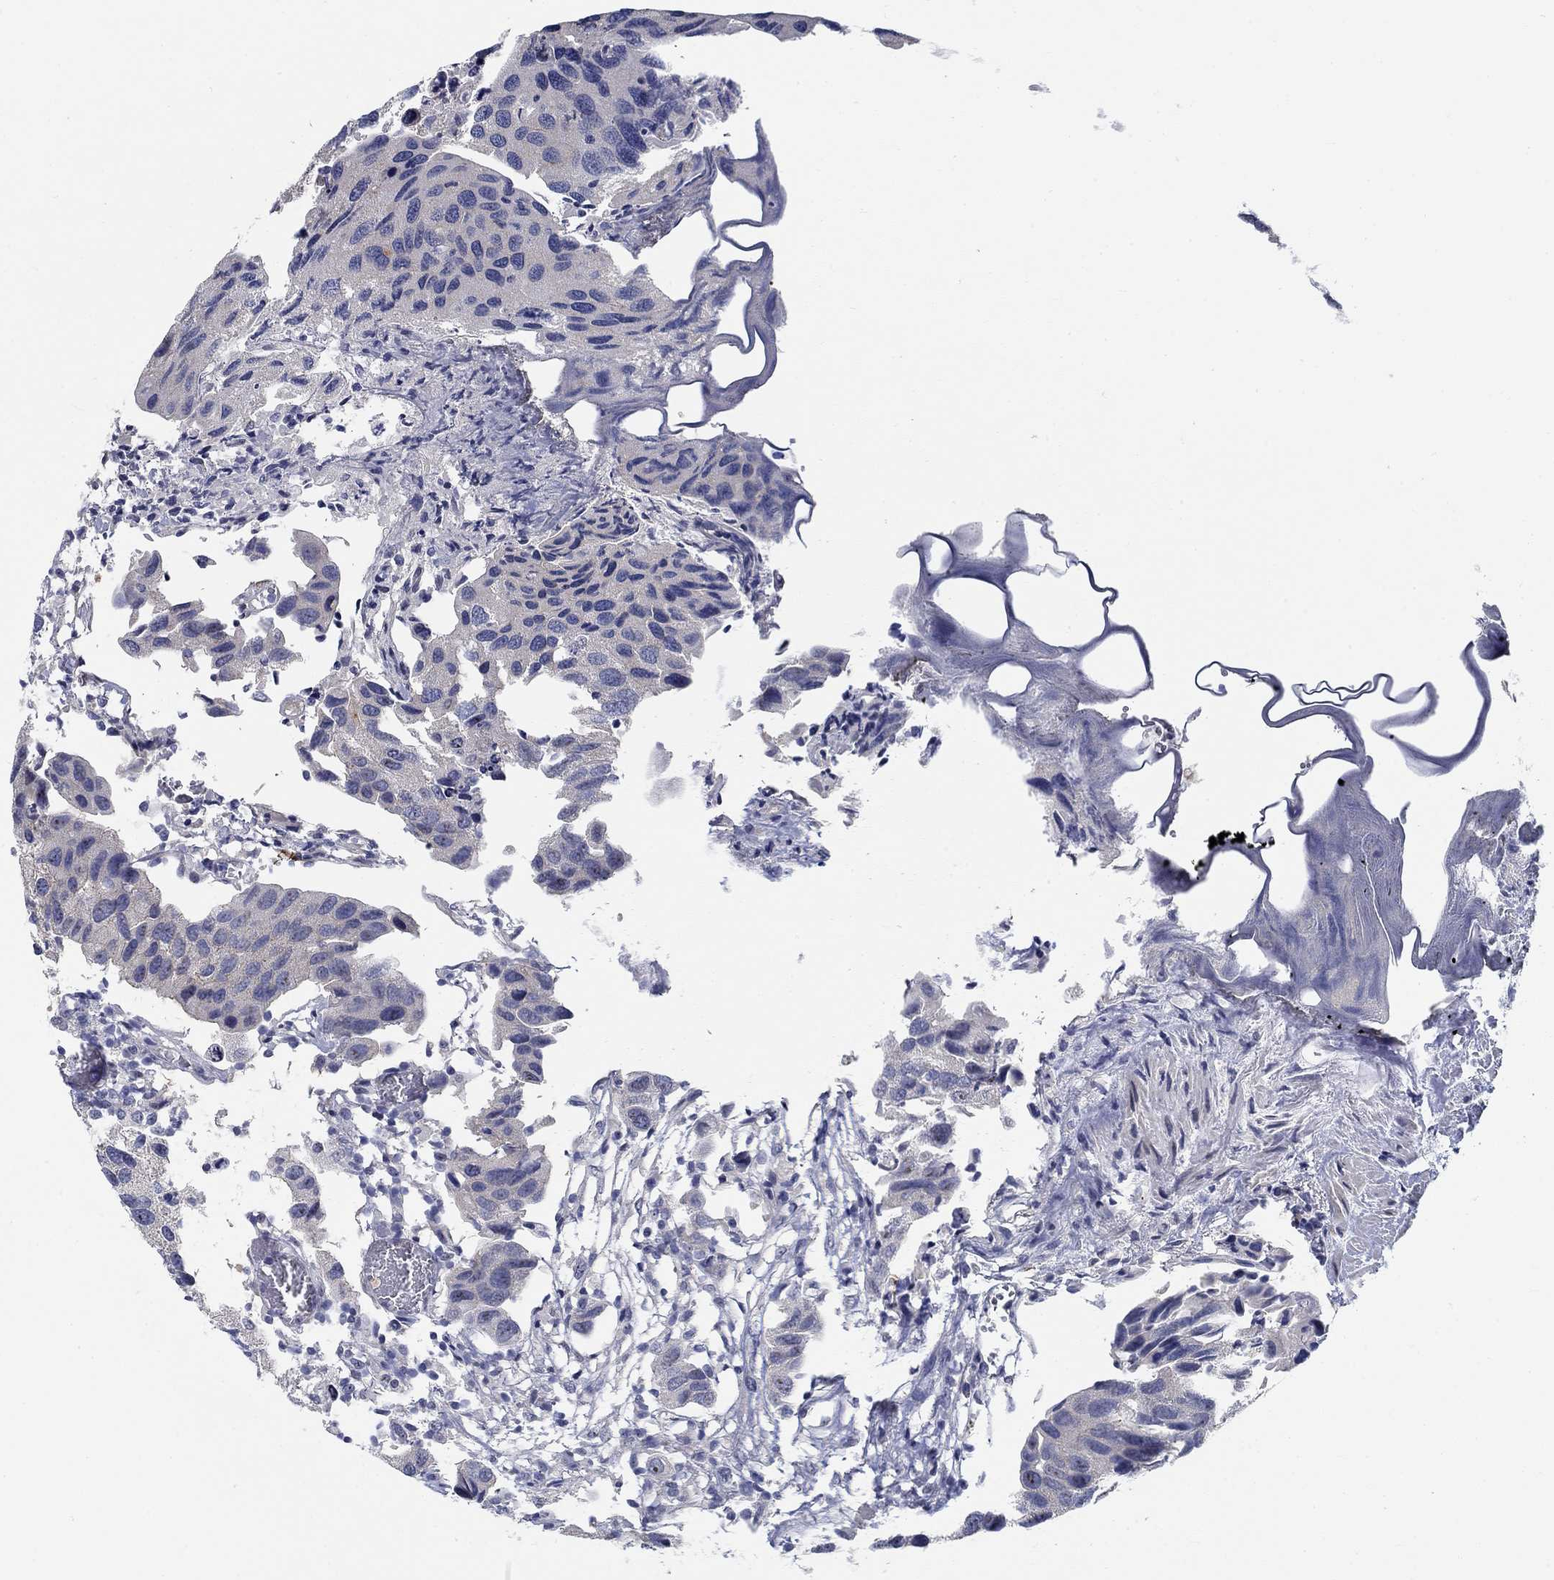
{"staining": {"intensity": "negative", "quantity": "none", "location": "none"}, "tissue": "urothelial cancer", "cell_type": "Tumor cells", "image_type": "cancer", "snomed": [{"axis": "morphology", "description": "Urothelial carcinoma, High grade"}, {"axis": "topography", "description": "Urinary bladder"}], "caption": "Tumor cells show no significant protein staining in urothelial cancer.", "gene": "SMIM18", "patient": {"sex": "male", "age": 79}}